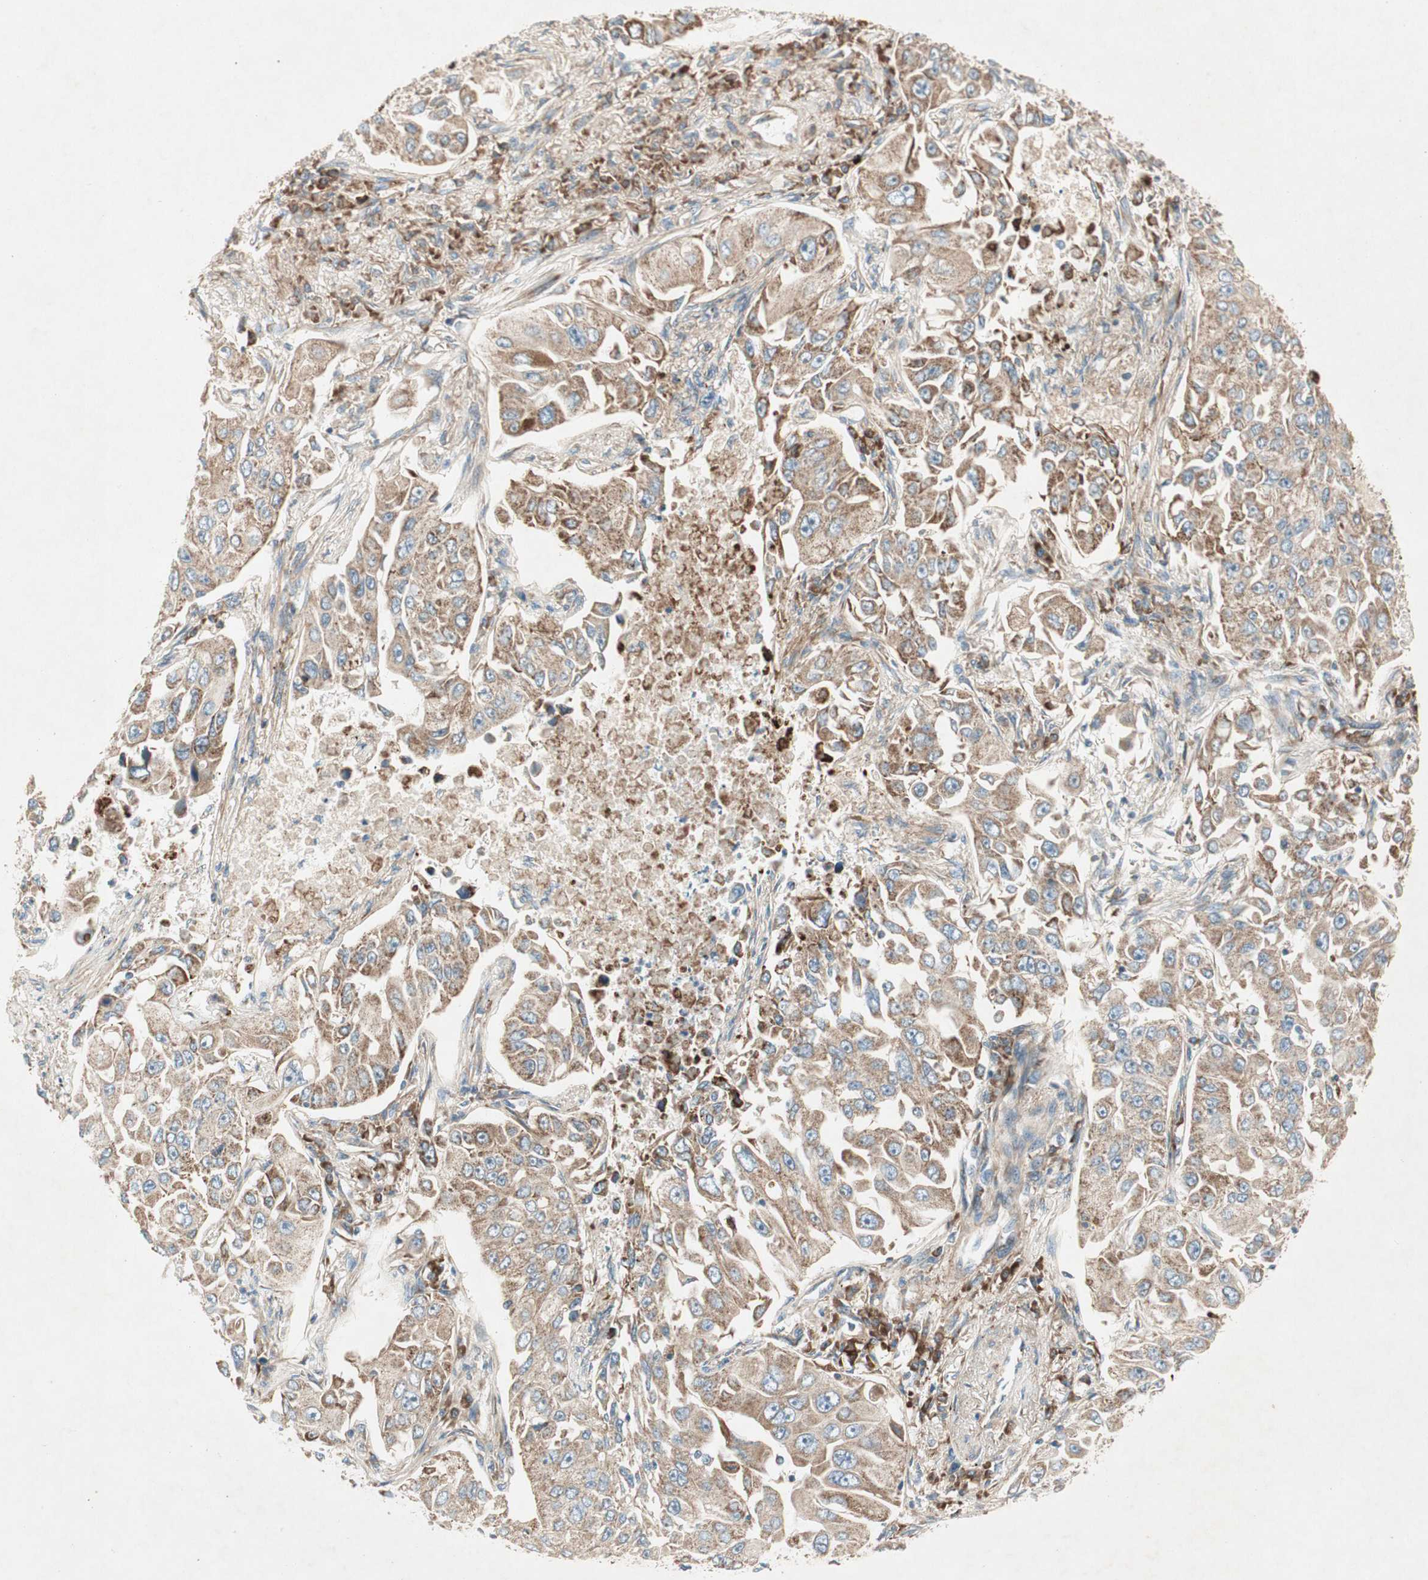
{"staining": {"intensity": "moderate", "quantity": ">75%", "location": "cytoplasmic/membranous"}, "tissue": "lung cancer", "cell_type": "Tumor cells", "image_type": "cancer", "snomed": [{"axis": "morphology", "description": "Adenocarcinoma, NOS"}, {"axis": "topography", "description": "Lung"}], "caption": "Immunohistochemistry (IHC) (DAB (3,3'-diaminobenzidine)) staining of human lung cancer shows moderate cytoplasmic/membranous protein positivity in approximately >75% of tumor cells.", "gene": "RPL23", "patient": {"sex": "male", "age": 84}}